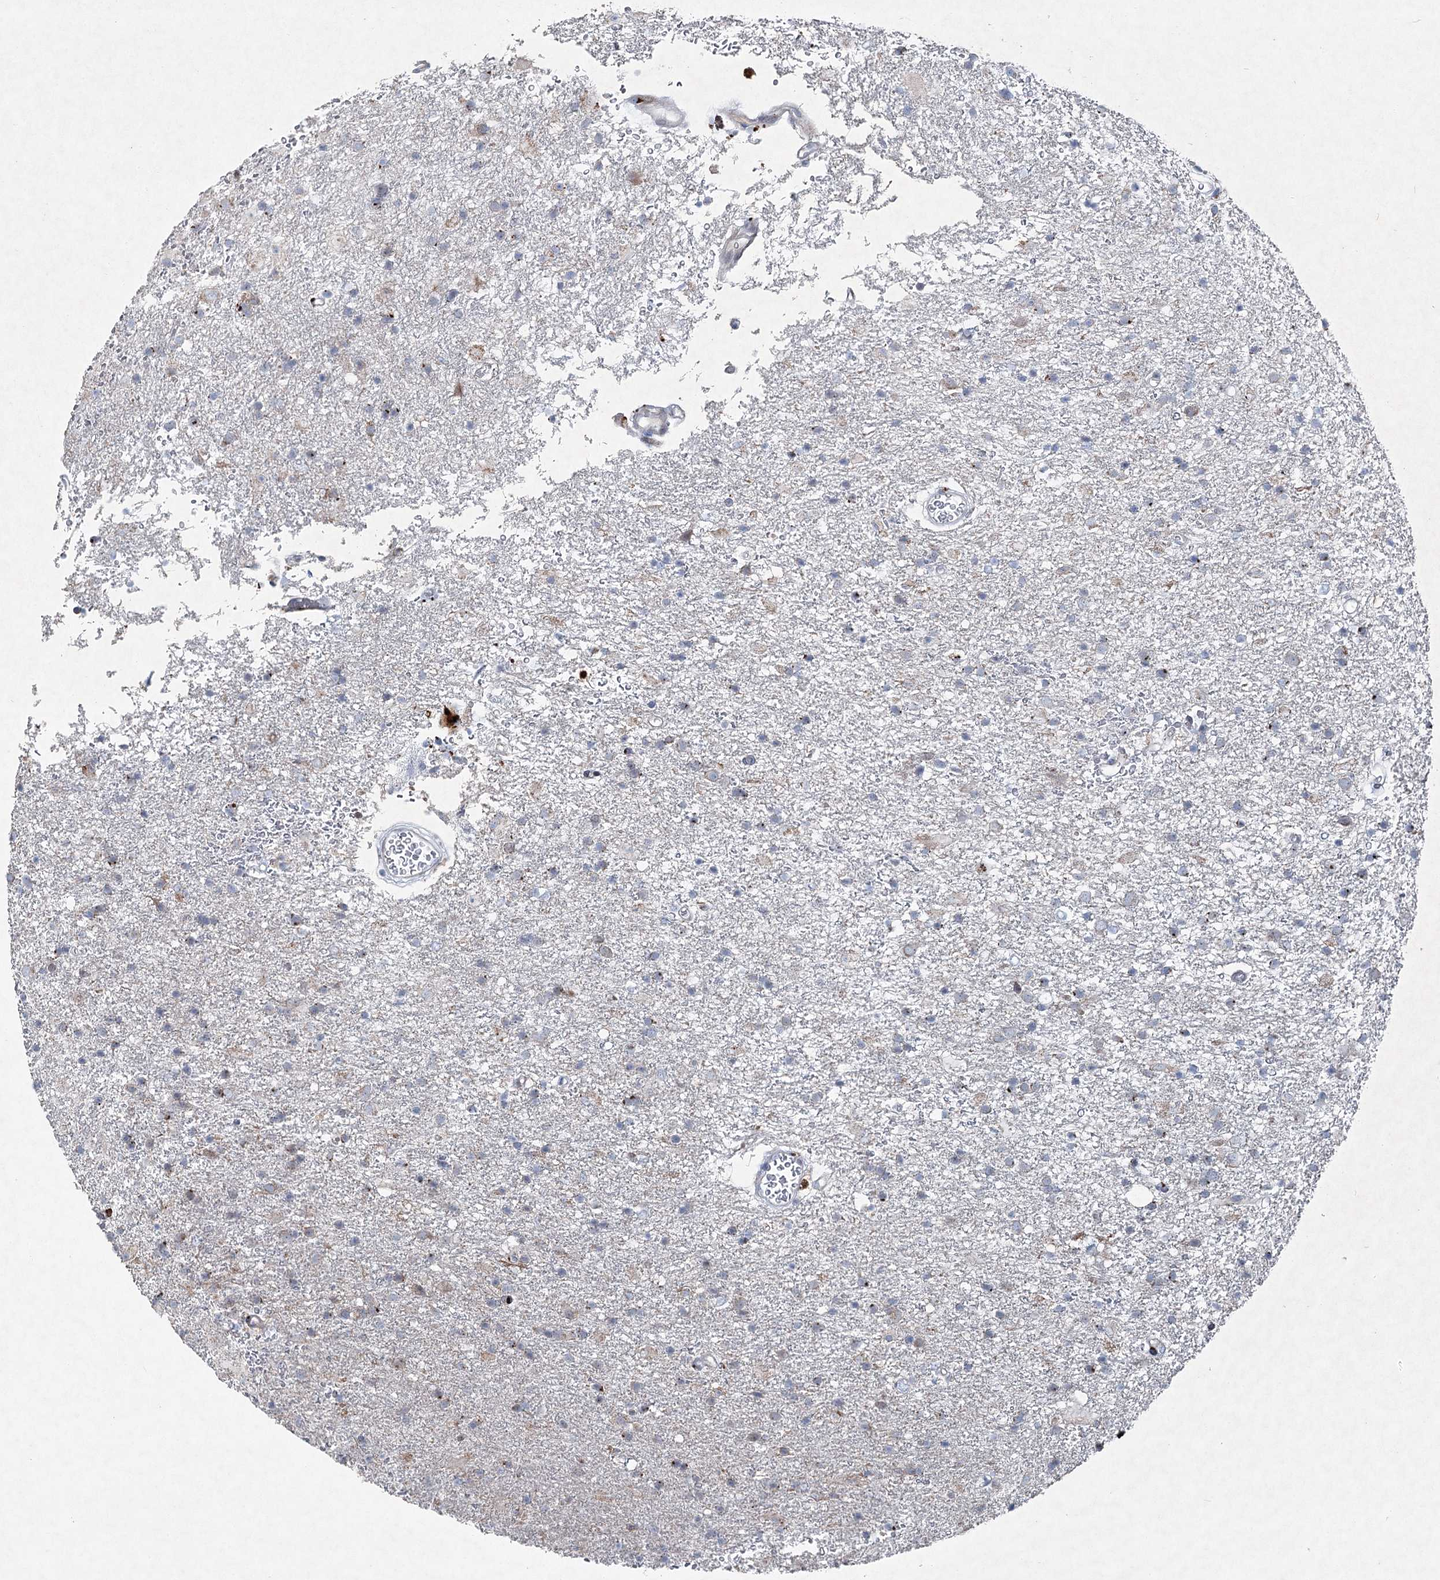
{"staining": {"intensity": "negative", "quantity": "none", "location": "none"}, "tissue": "glioma", "cell_type": "Tumor cells", "image_type": "cancer", "snomed": [{"axis": "morphology", "description": "Glioma, malignant, Low grade"}, {"axis": "topography", "description": "Brain"}], "caption": "The micrograph shows no staining of tumor cells in malignant glioma (low-grade).", "gene": "PLA2G12A", "patient": {"sex": "male", "age": 65}}